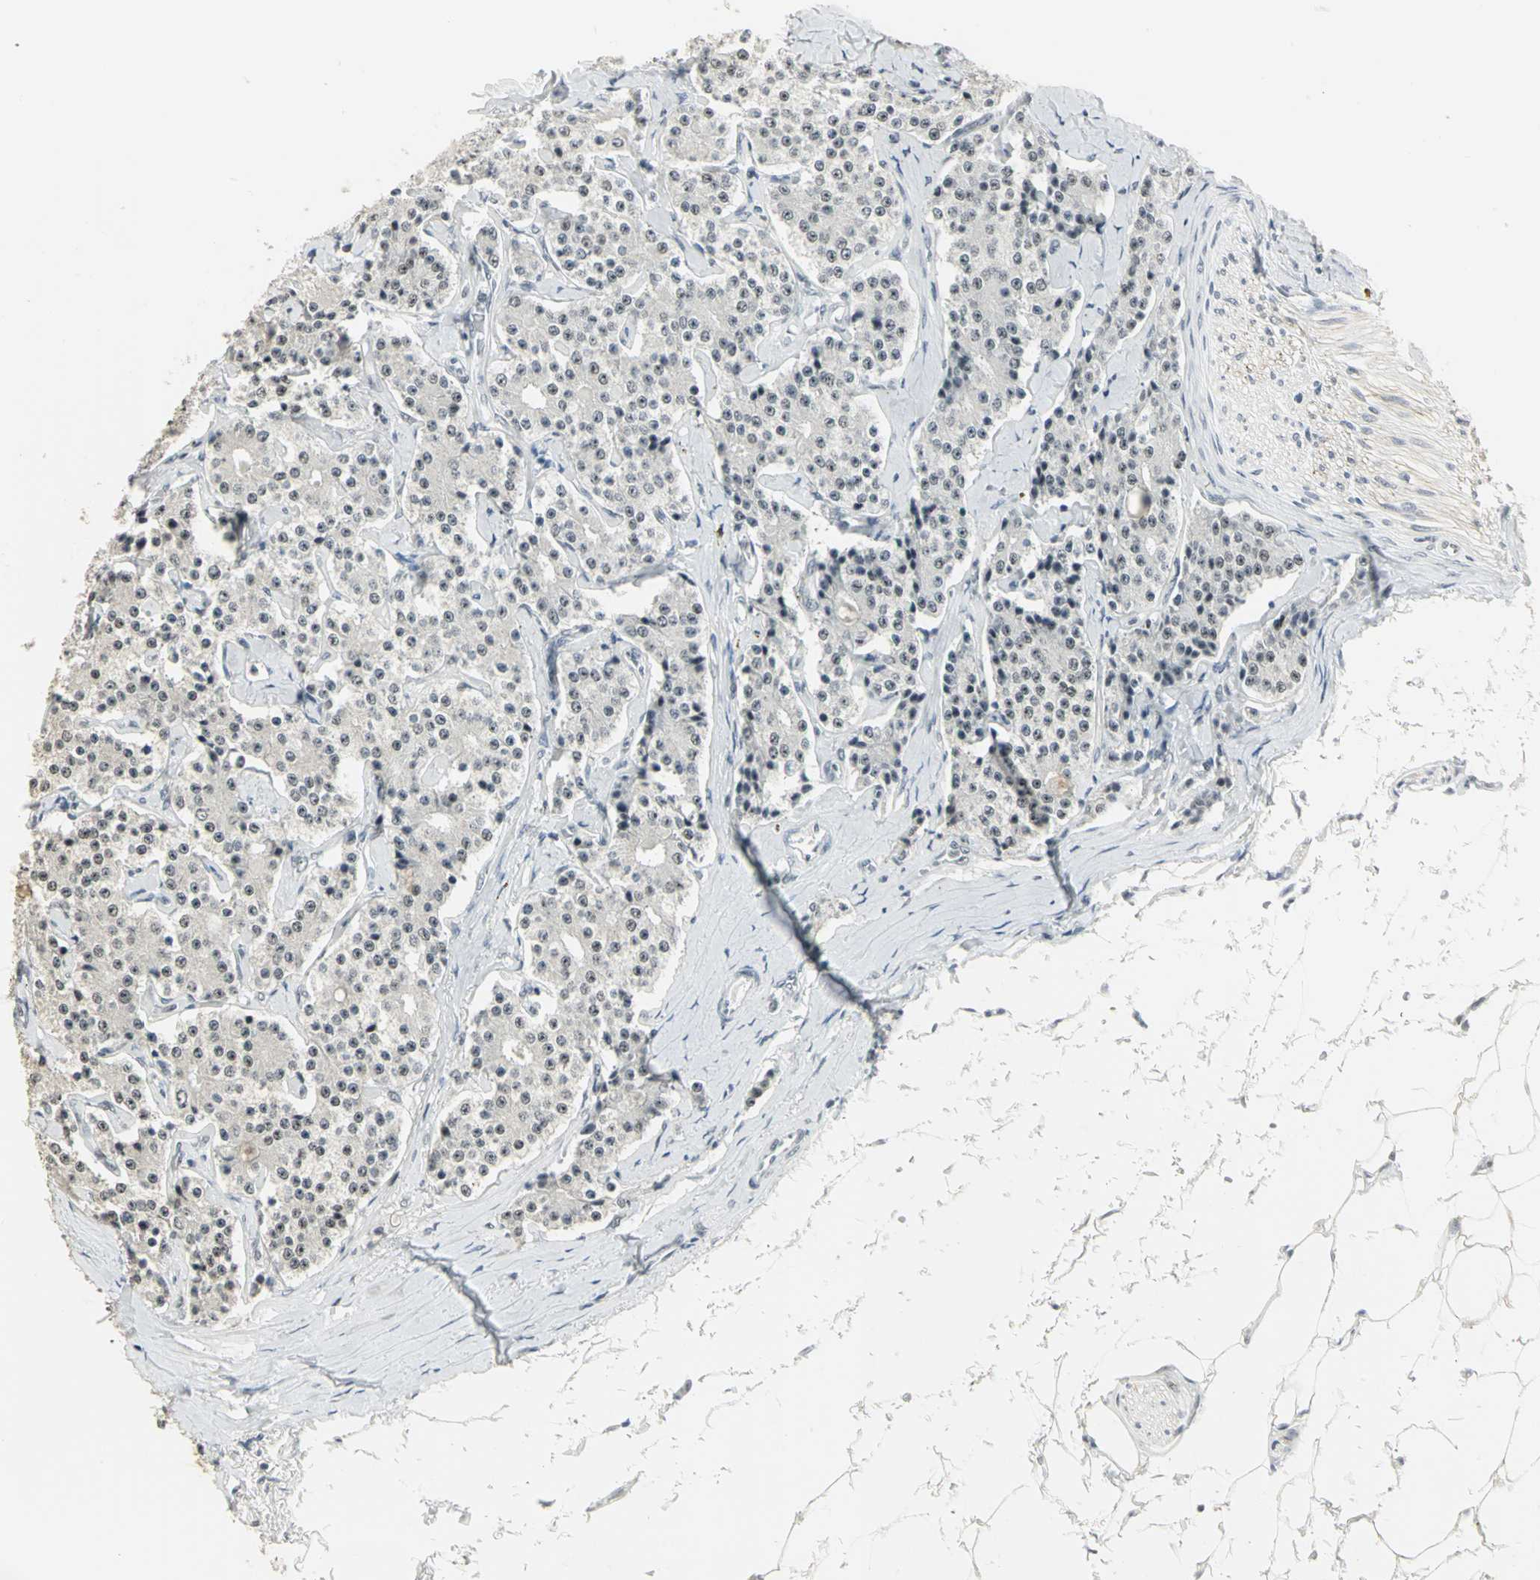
{"staining": {"intensity": "weak", "quantity": "25%-75%", "location": "nuclear"}, "tissue": "carcinoid", "cell_type": "Tumor cells", "image_type": "cancer", "snomed": [{"axis": "morphology", "description": "Carcinoid, malignant, NOS"}, {"axis": "topography", "description": "Colon"}], "caption": "Carcinoid stained with a protein marker demonstrates weak staining in tumor cells.", "gene": "CBX3", "patient": {"sex": "female", "age": 61}}